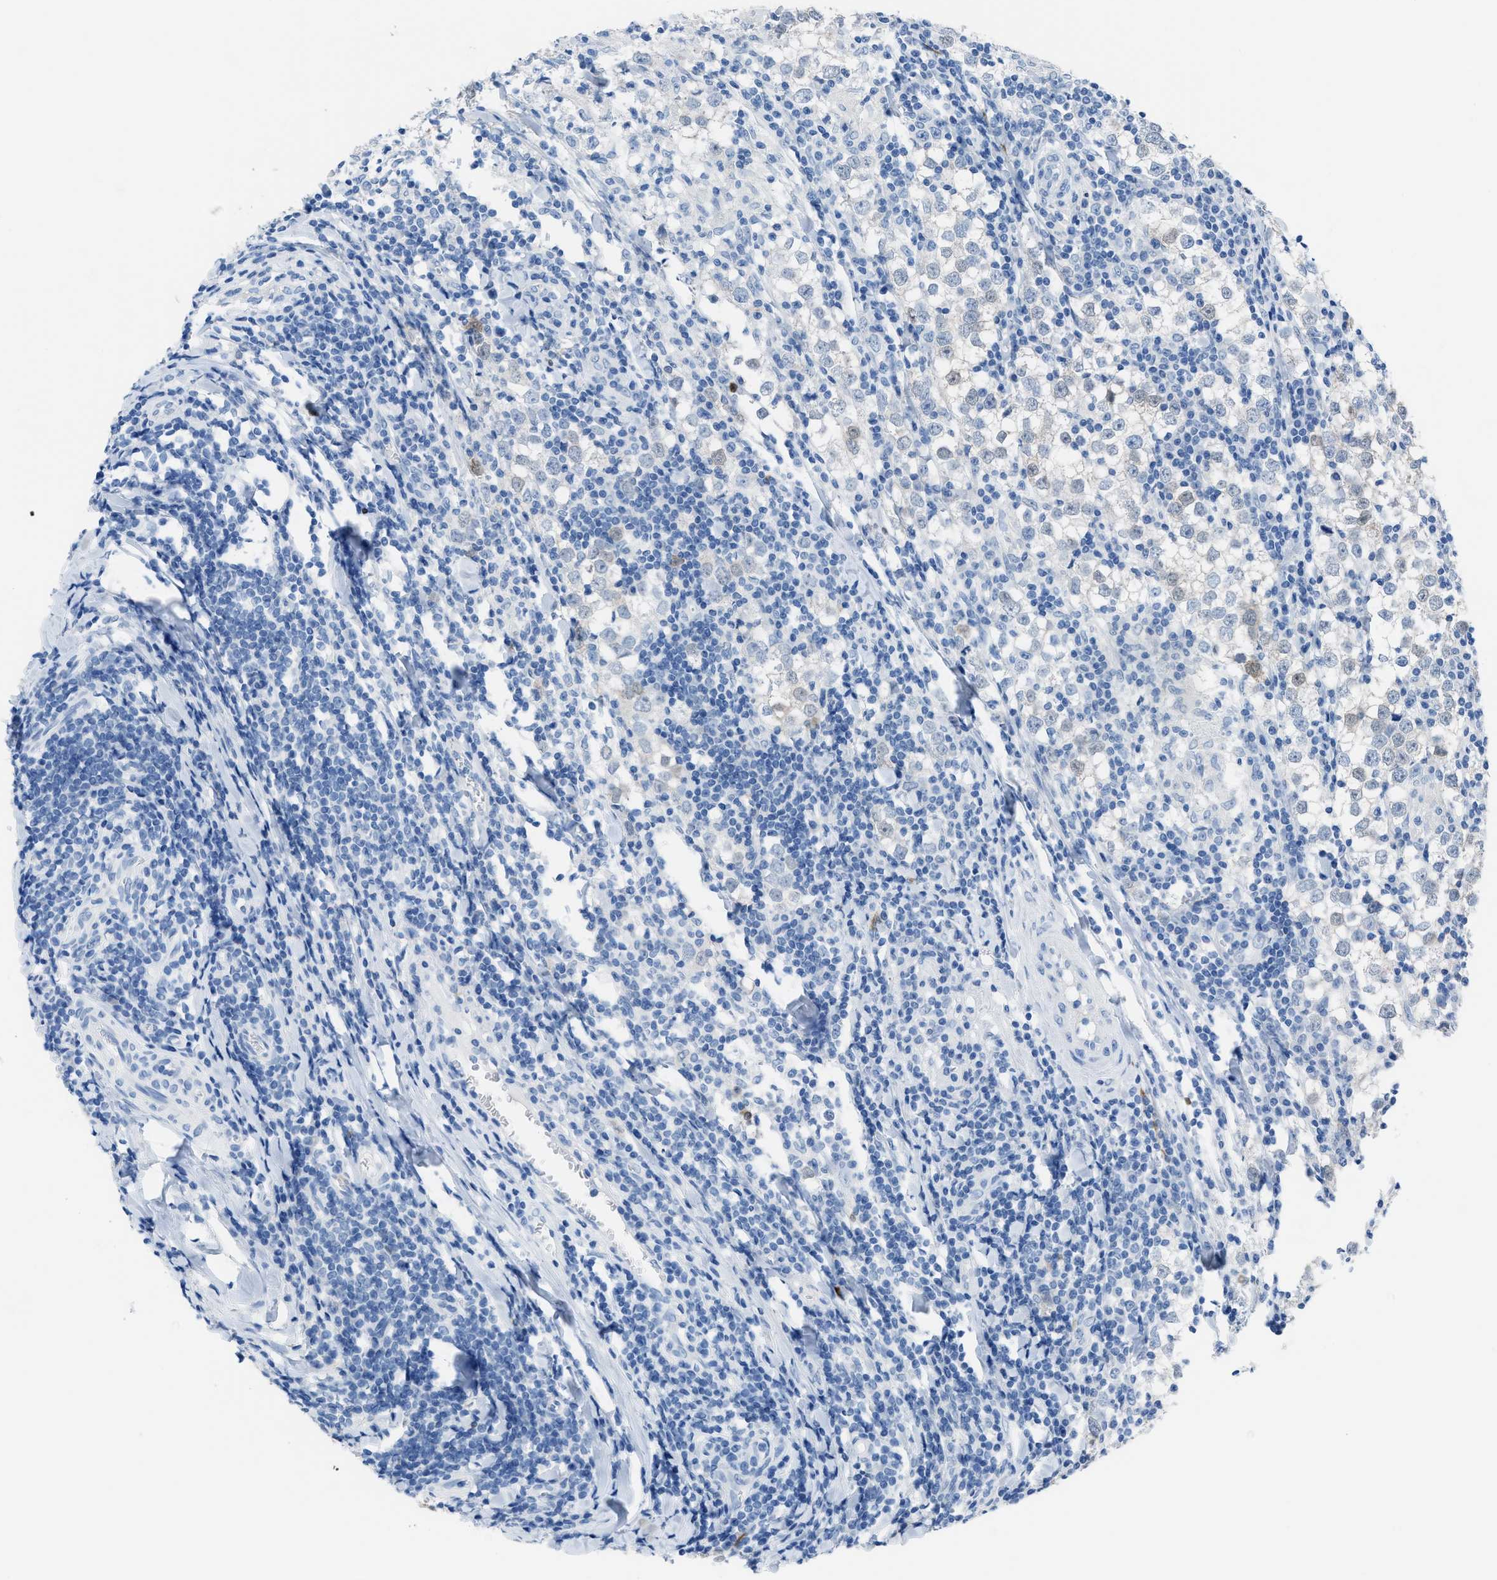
{"staining": {"intensity": "negative", "quantity": "none", "location": "none"}, "tissue": "testis cancer", "cell_type": "Tumor cells", "image_type": "cancer", "snomed": [{"axis": "morphology", "description": "Seminoma, NOS"}, {"axis": "morphology", "description": "Carcinoma, Embryonal, NOS"}, {"axis": "topography", "description": "Testis"}], "caption": "High power microscopy micrograph of an immunohistochemistry (IHC) photomicrograph of testis cancer (seminoma), revealing no significant staining in tumor cells. (DAB immunohistochemistry with hematoxylin counter stain).", "gene": "CDKN2A", "patient": {"sex": "male", "age": 36}}